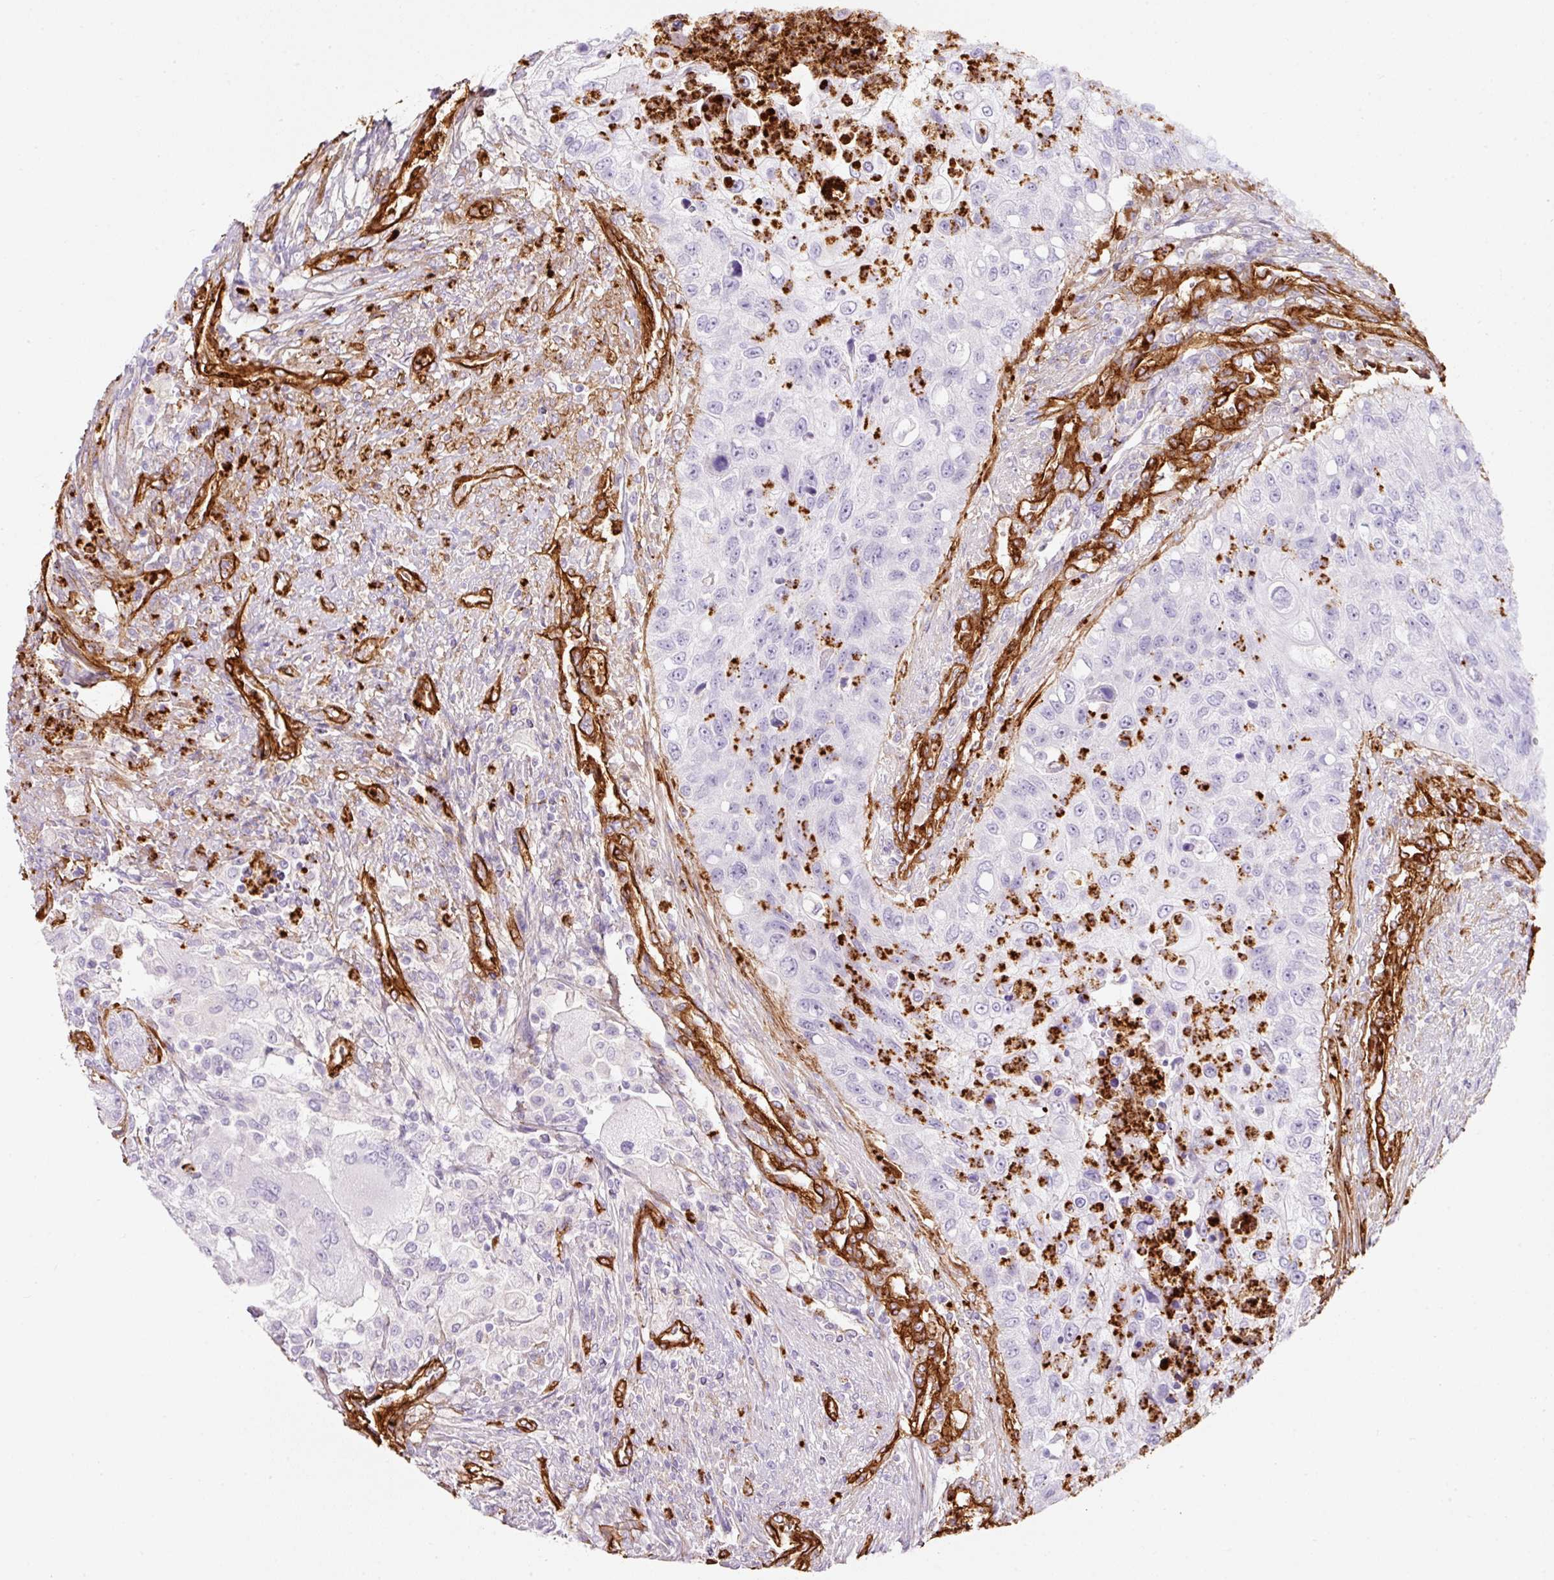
{"staining": {"intensity": "negative", "quantity": "none", "location": "none"}, "tissue": "urothelial cancer", "cell_type": "Tumor cells", "image_type": "cancer", "snomed": [{"axis": "morphology", "description": "Urothelial carcinoma, High grade"}, {"axis": "topography", "description": "Urinary bladder"}], "caption": "Immunohistochemistry of urothelial carcinoma (high-grade) shows no expression in tumor cells.", "gene": "LOXL4", "patient": {"sex": "female", "age": 60}}